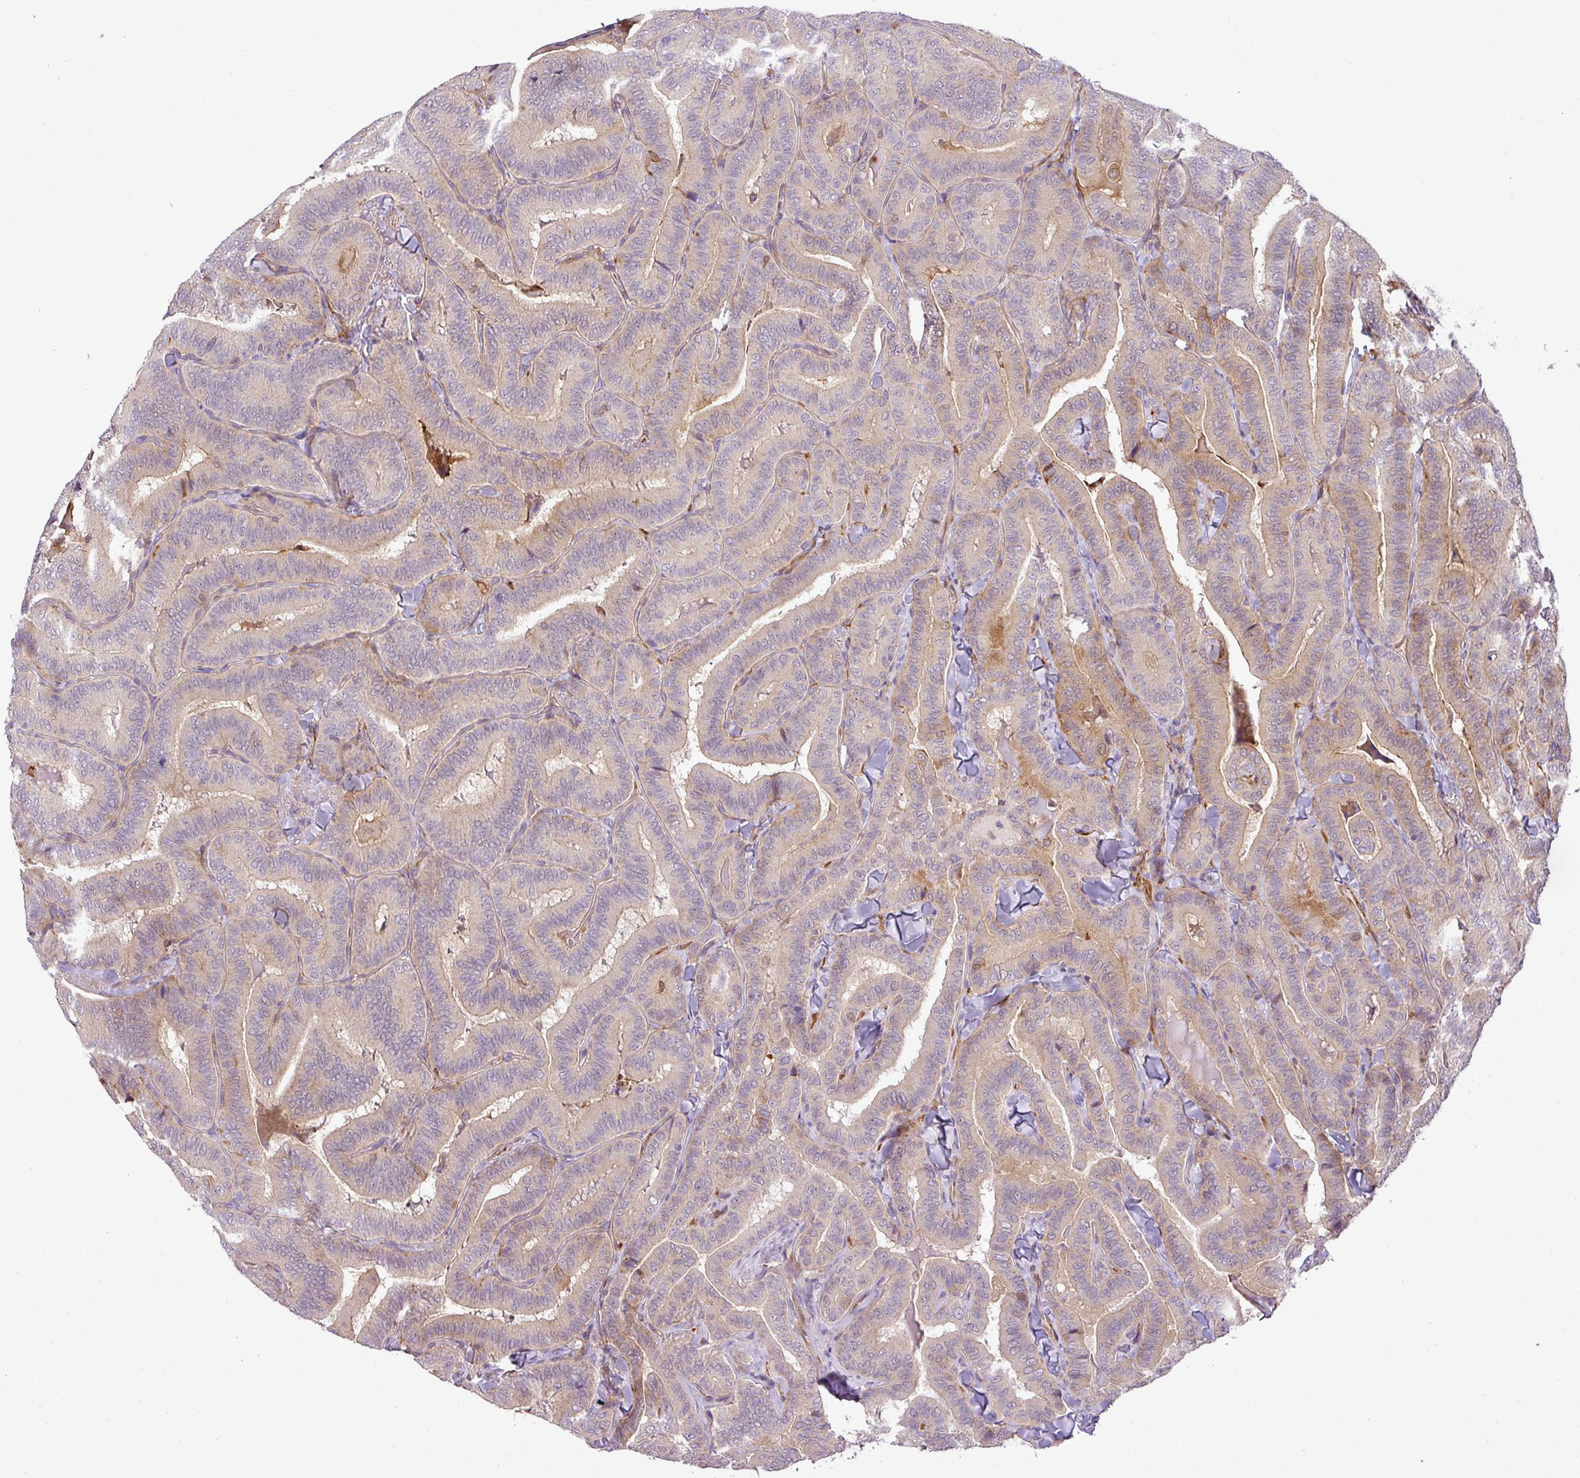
{"staining": {"intensity": "moderate", "quantity": "25%-75%", "location": "cytoplasmic/membranous,nuclear"}, "tissue": "thyroid cancer", "cell_type": "Tumor cells", "image_type": "cancer", "snomed": [{"axis": "morphology", "description": "Papillary adenocarcinoma, NOS"}, {"axis": "topography", "description": "Thyroid gland"}], "caption": "Papillary adenocarcinoma (thyroid) was stained to show a protein in brown. There is medium levels of moderate cytoplasmic/membranous and nuclear positivity in approximately 25%-75% of tumor cells. Nuclei are stained in blue.", "gene": "NBEAL2", "patient": {"sex": "male", "age": 61}}